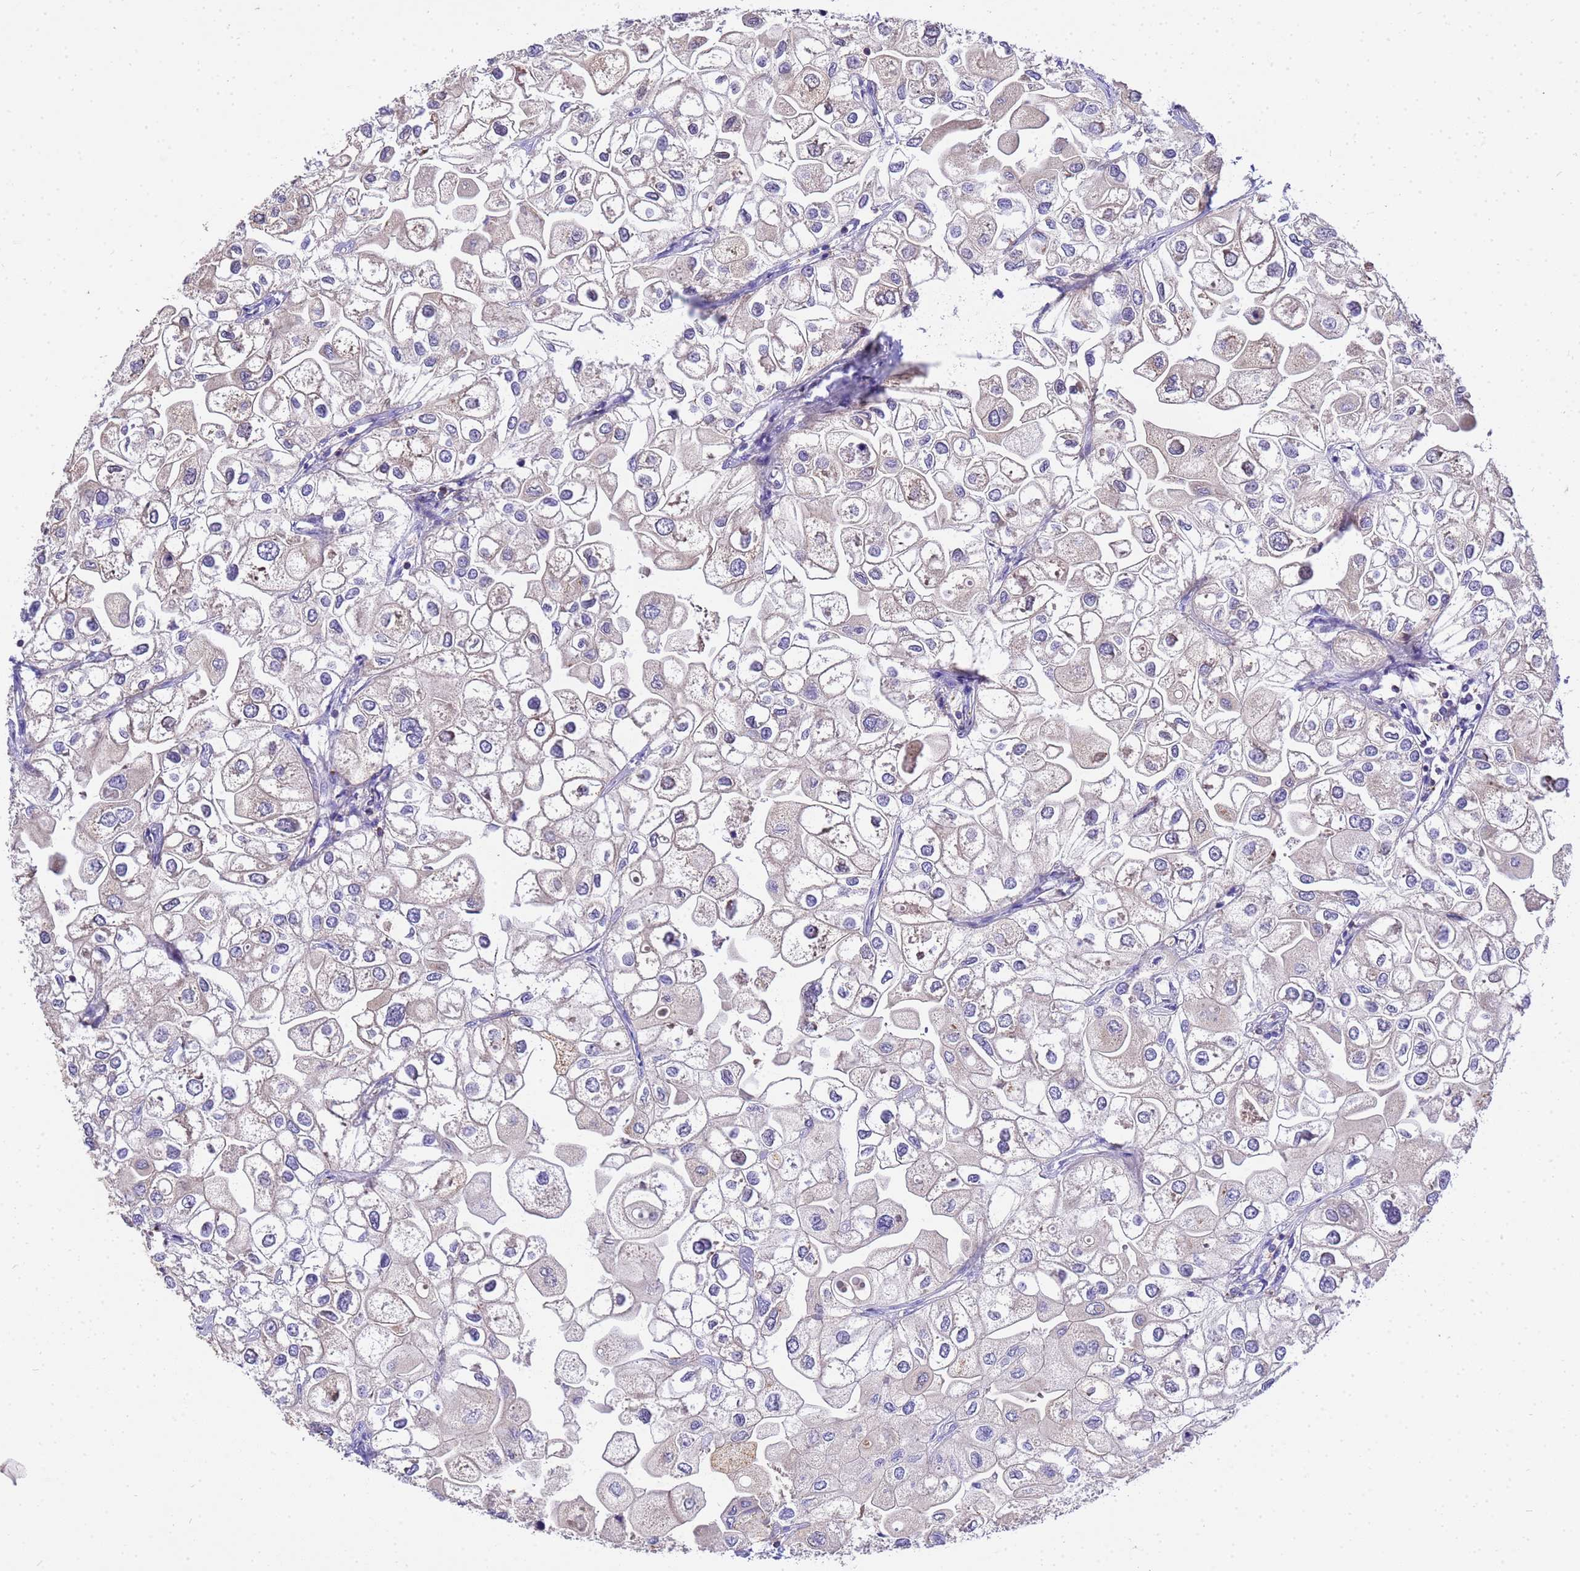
{"staining": {"intensity": "weak", "quantity": "<25%", "location": "cytoplasmic/membranous"}, "tissue": "urothelial cancer", "cell_type": "Tumor cells", "image_type": "cancer", "snomed": [{"axis": "morphology", "description": "Urothelial carcinoma, High grade"}, {"axis": "topography", "description": "Urinary bladder"}], "caption": "The micrograph reveals no significant positivity in tumor cells of urothelial cancer.", "gene": "WDR64", "patient": {"sex": "male", "age": 64}}